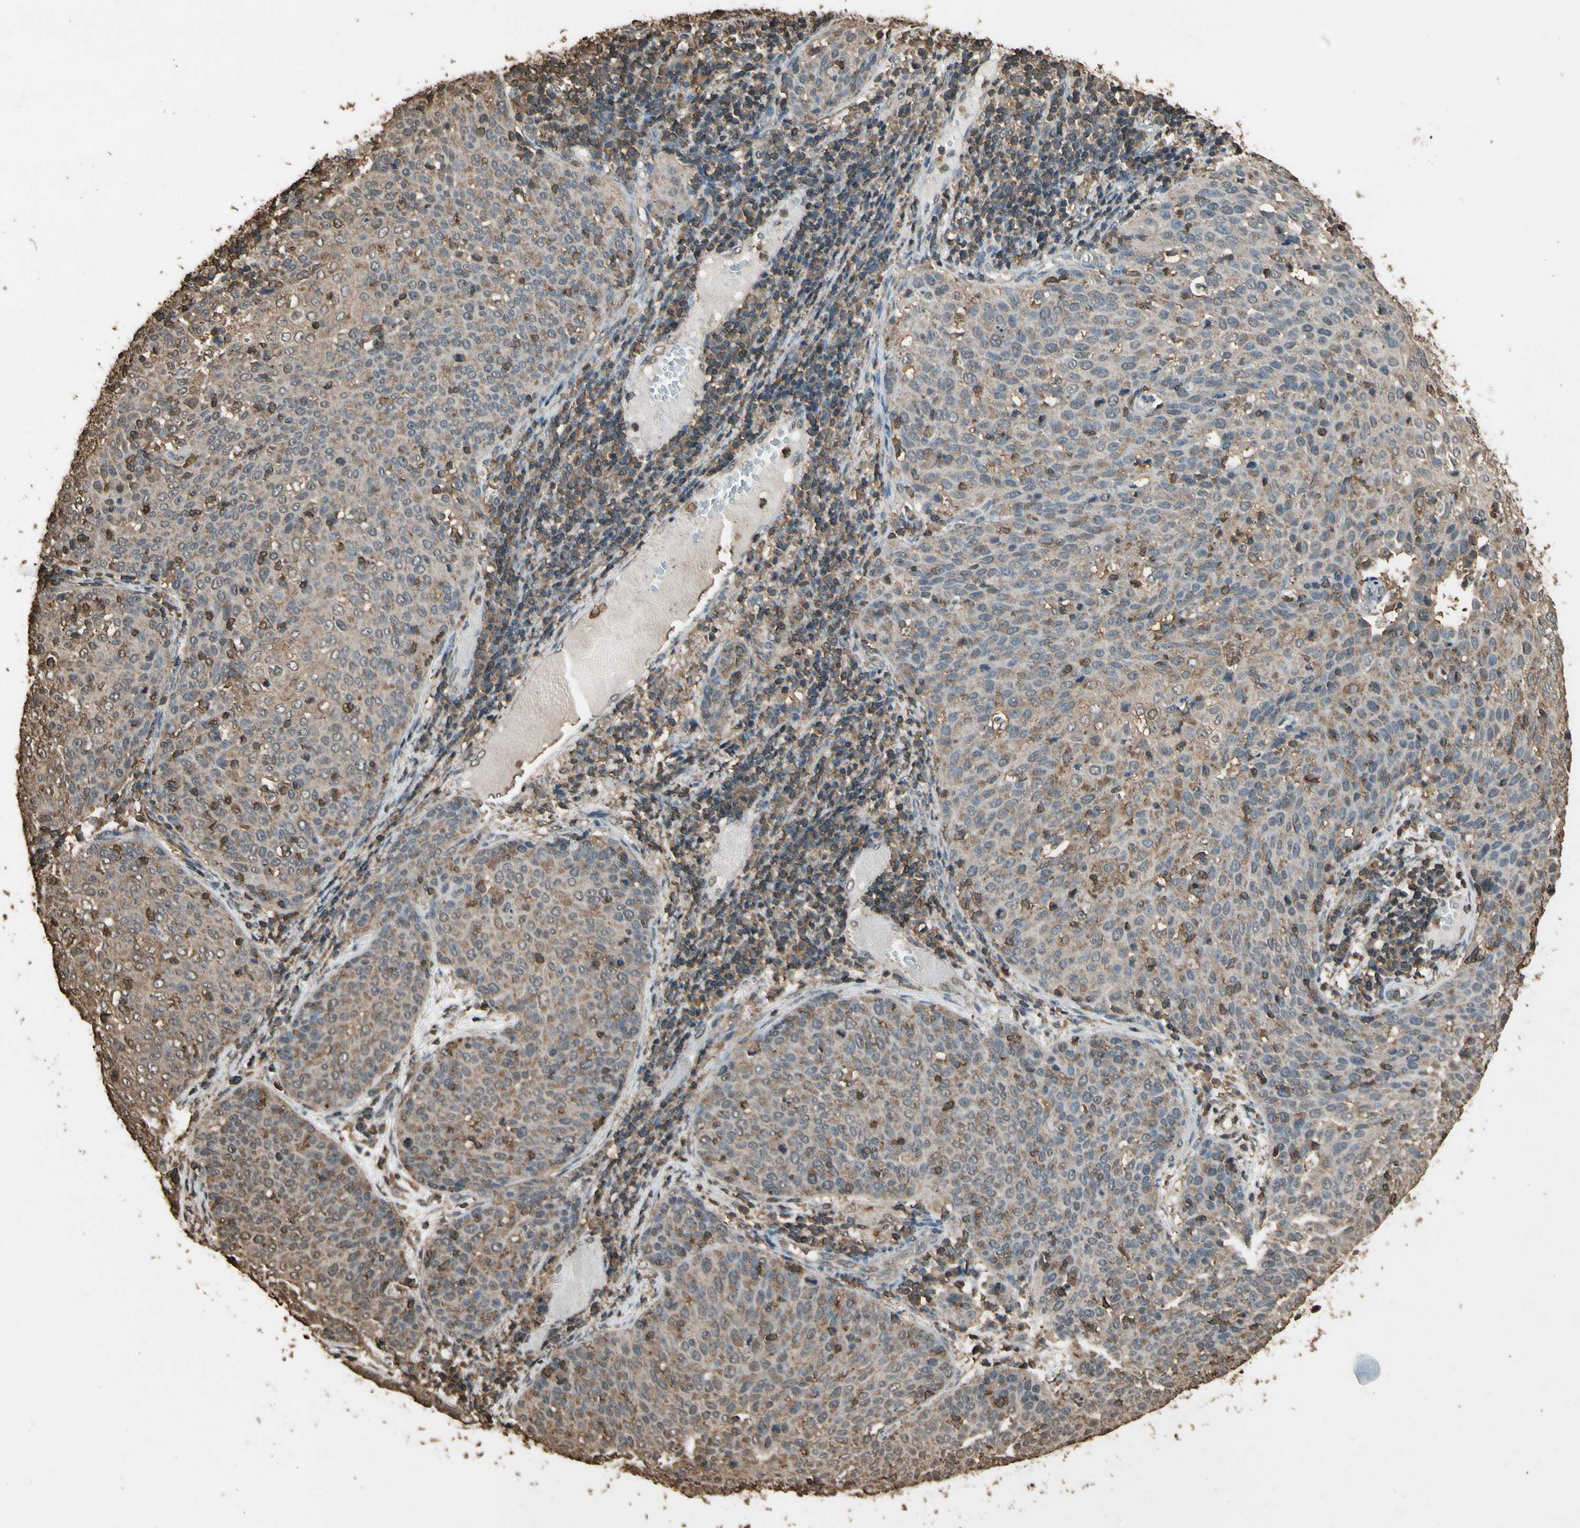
{"staining": {"intensity": "weak", "quantity": "25%-75%", "location": "cytoplasmic/membranous"}, "tissue": "cervical cancer", "cell_type": "Tumor cells", "image_type": "cancer", "snomed": [{"axis": "morphology", "description": "Squamous cell carcinoma, NOS"}, {"axis": "topography", "description": "Cervix"}], "caption": "Protein analysis of cervical cancer (squamous cell carcinoma) tissue displays weak cytoplasmic/membranous expression in about 25%-75% of tumor cells.", "gene": "TNFSF13B", "patient": {"sex": "female", "age": 38}}